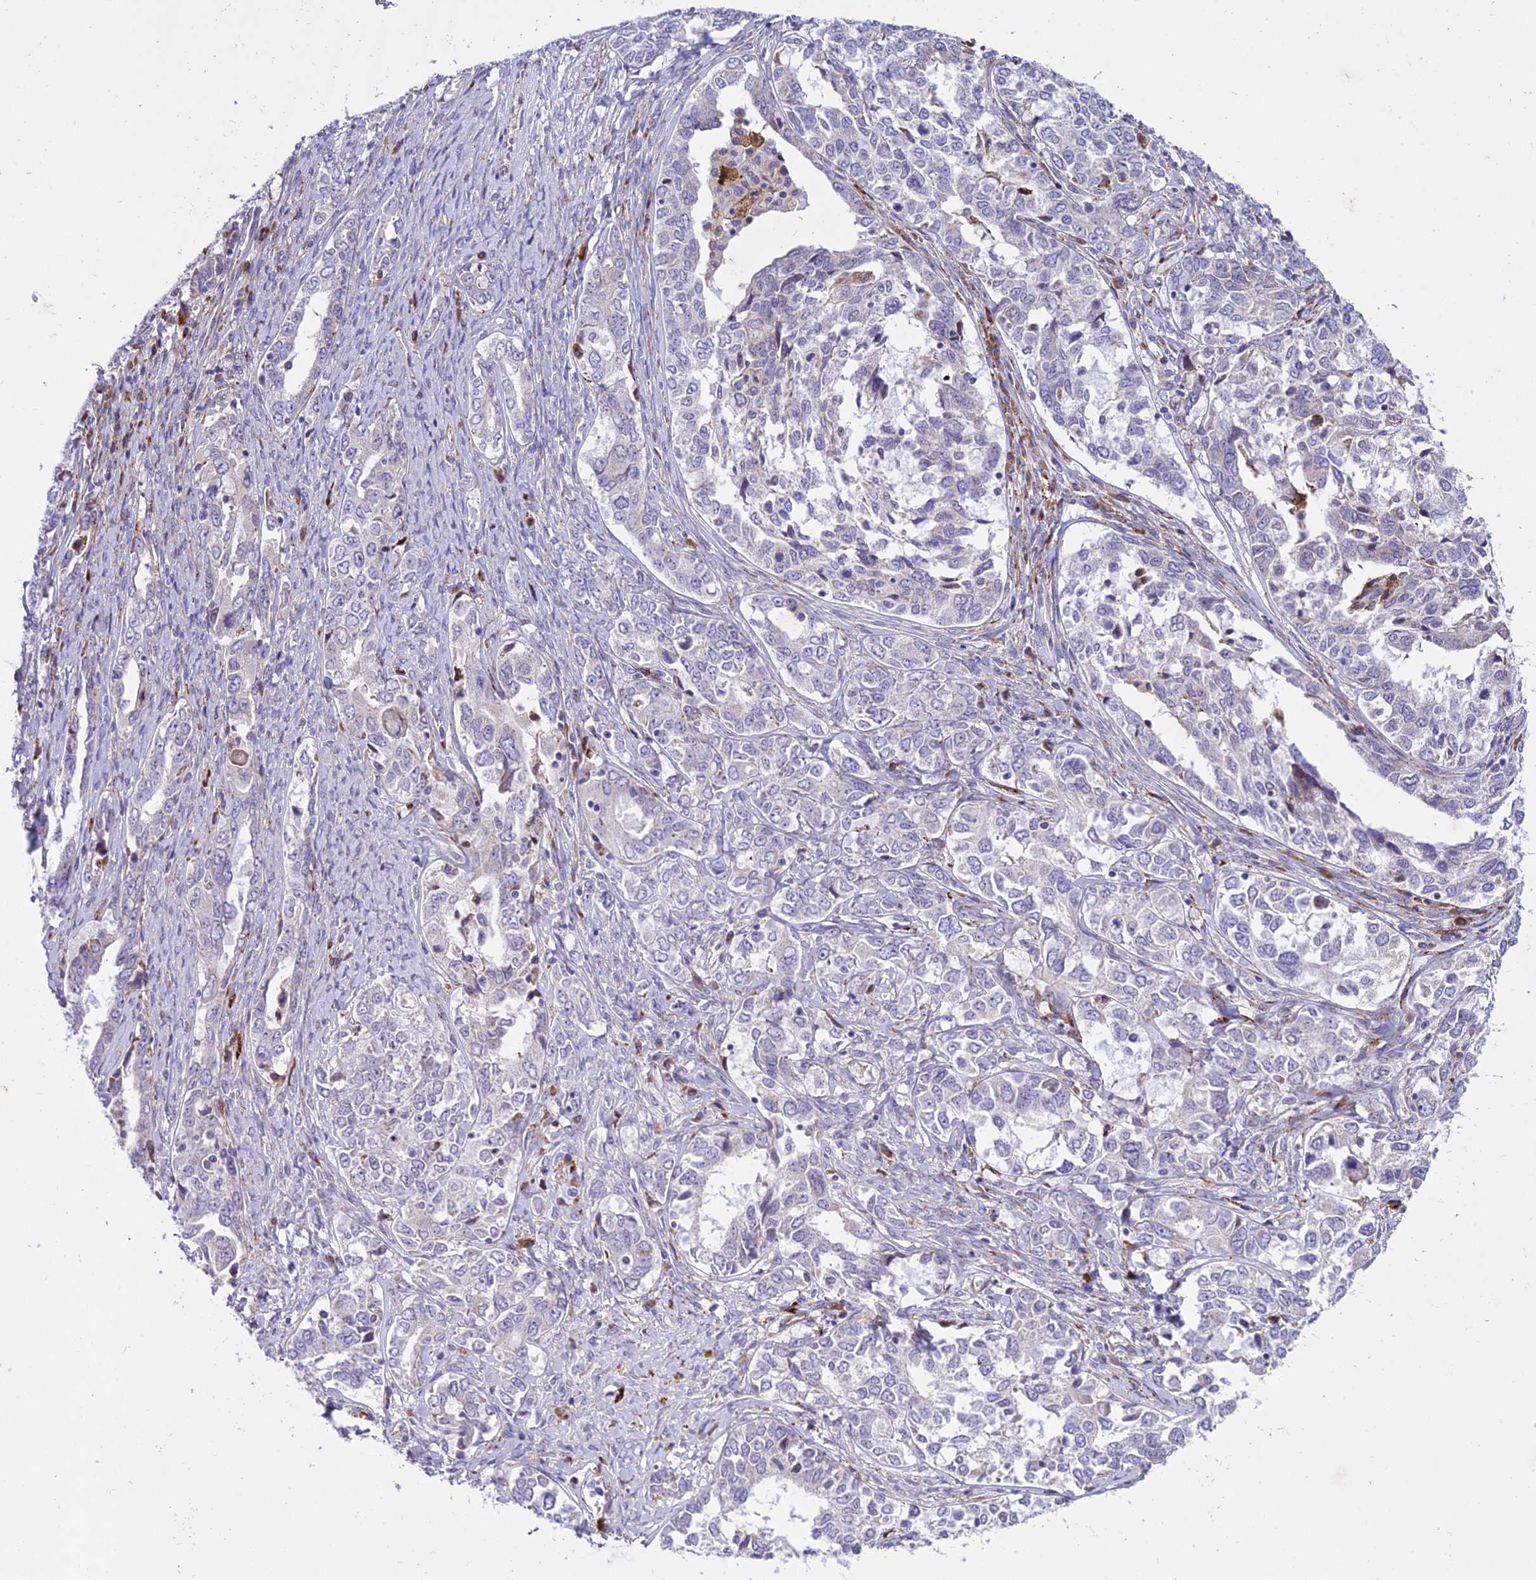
{"staining": {"intensity": "negative", "quantity": "none", "location": "none"}, "tissue": "ovarian cancer", "cell_type": "Tumor cells", "image_type": "cancer", "snomed": [{"axis": "morphology", "description": "Carcinoma, endometroid"}, {"axis": "topography", "description": "Ovary"}], "caption": "This is an immunohistochemistry image of human ovarian cancer (endometroid carcinoma). There is no positivity in tumor cells.", "gene": "NEURL2", "patient": {"sex": "female", "age": 62}}